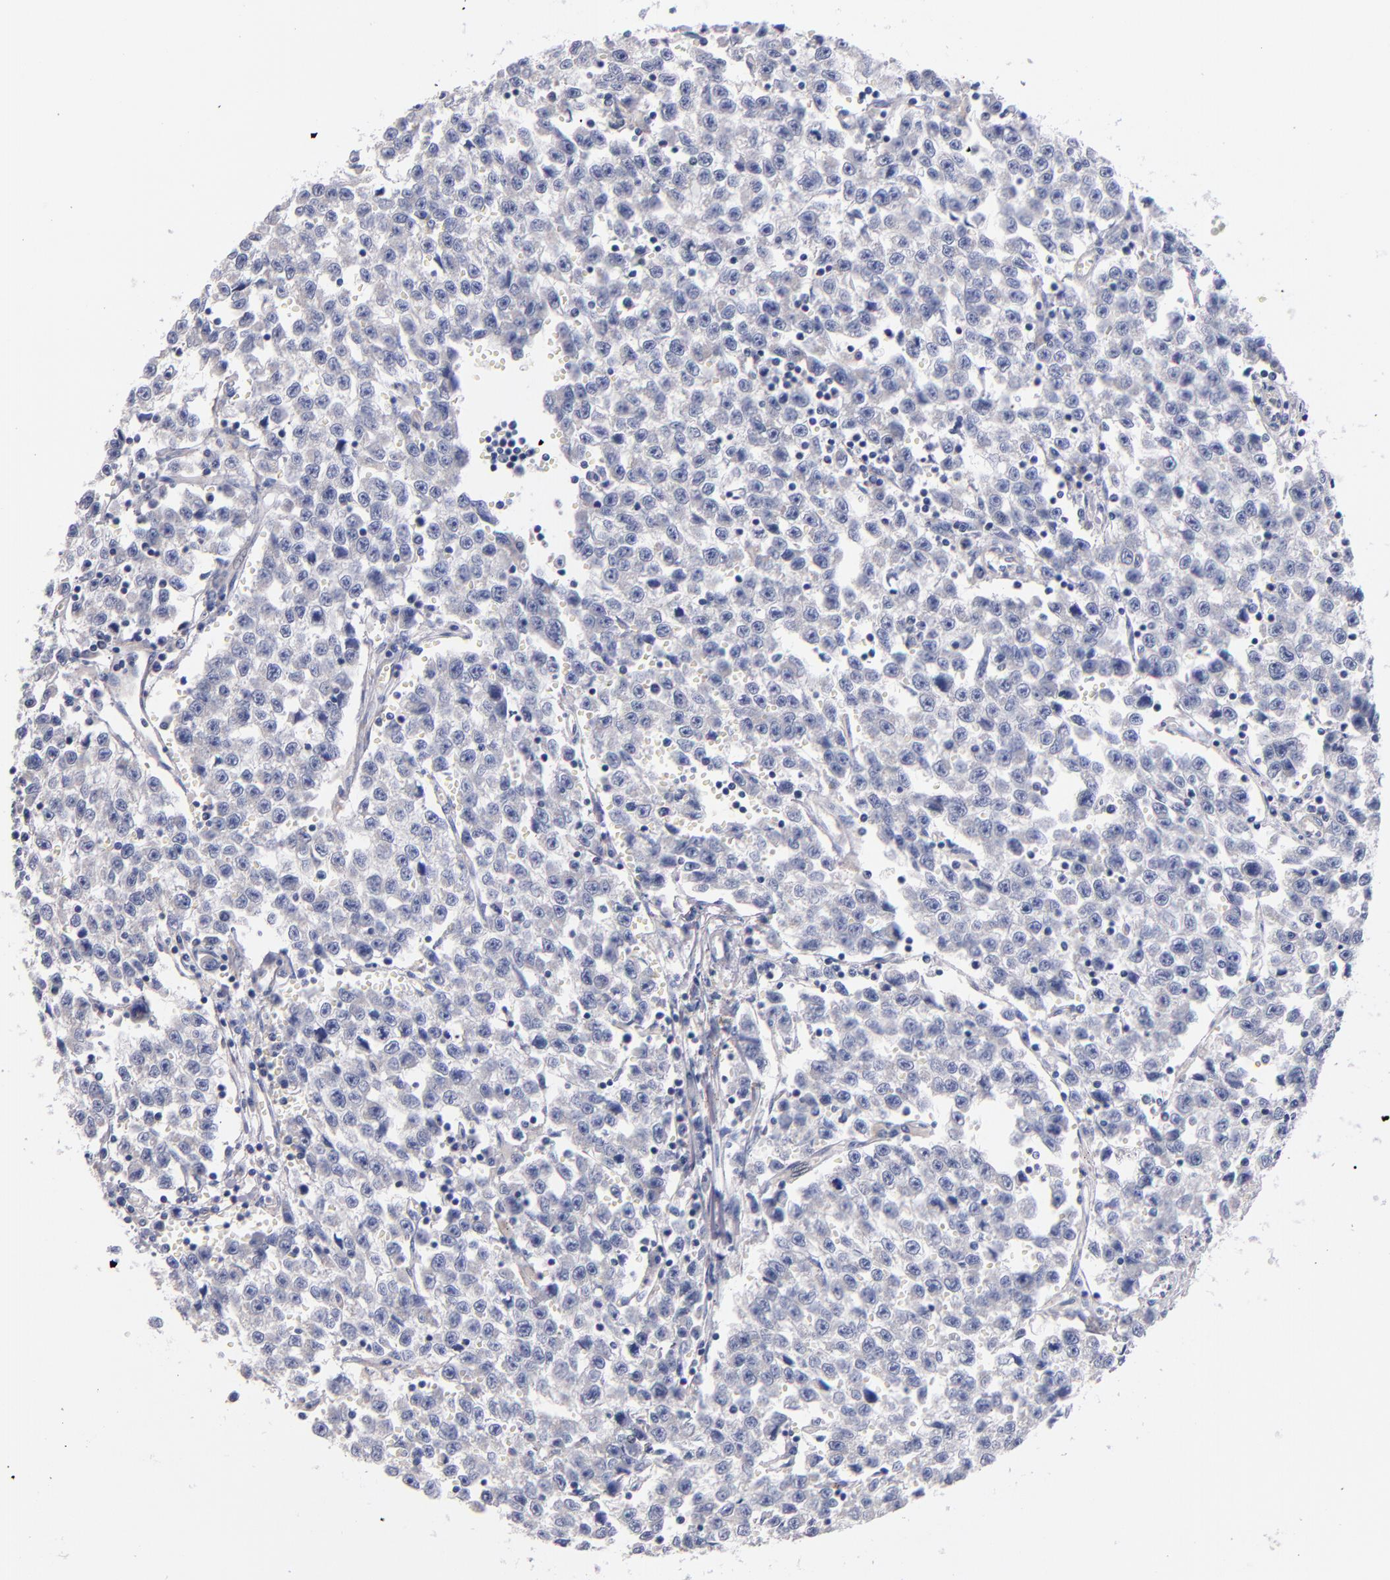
{"staining": {"intensity": "negative", "quantity": "none", "location": "none"}, "tissue": "testis cancer", "cell_type": "Tumor cells", "image_type": "cancer", "snomed": [{"axis": "morphology", "description": "Seminoma, NOS"}, {"axis": "topography", "description": "Testis"}], "caption": "Immunohistochemical staining of seminoma (testis) exhibits no significant staining in tumor cells. Nuclei are stained in blue.", "gene": "CNTNAP2", "patient": {"sex": "male", "age": 35}}